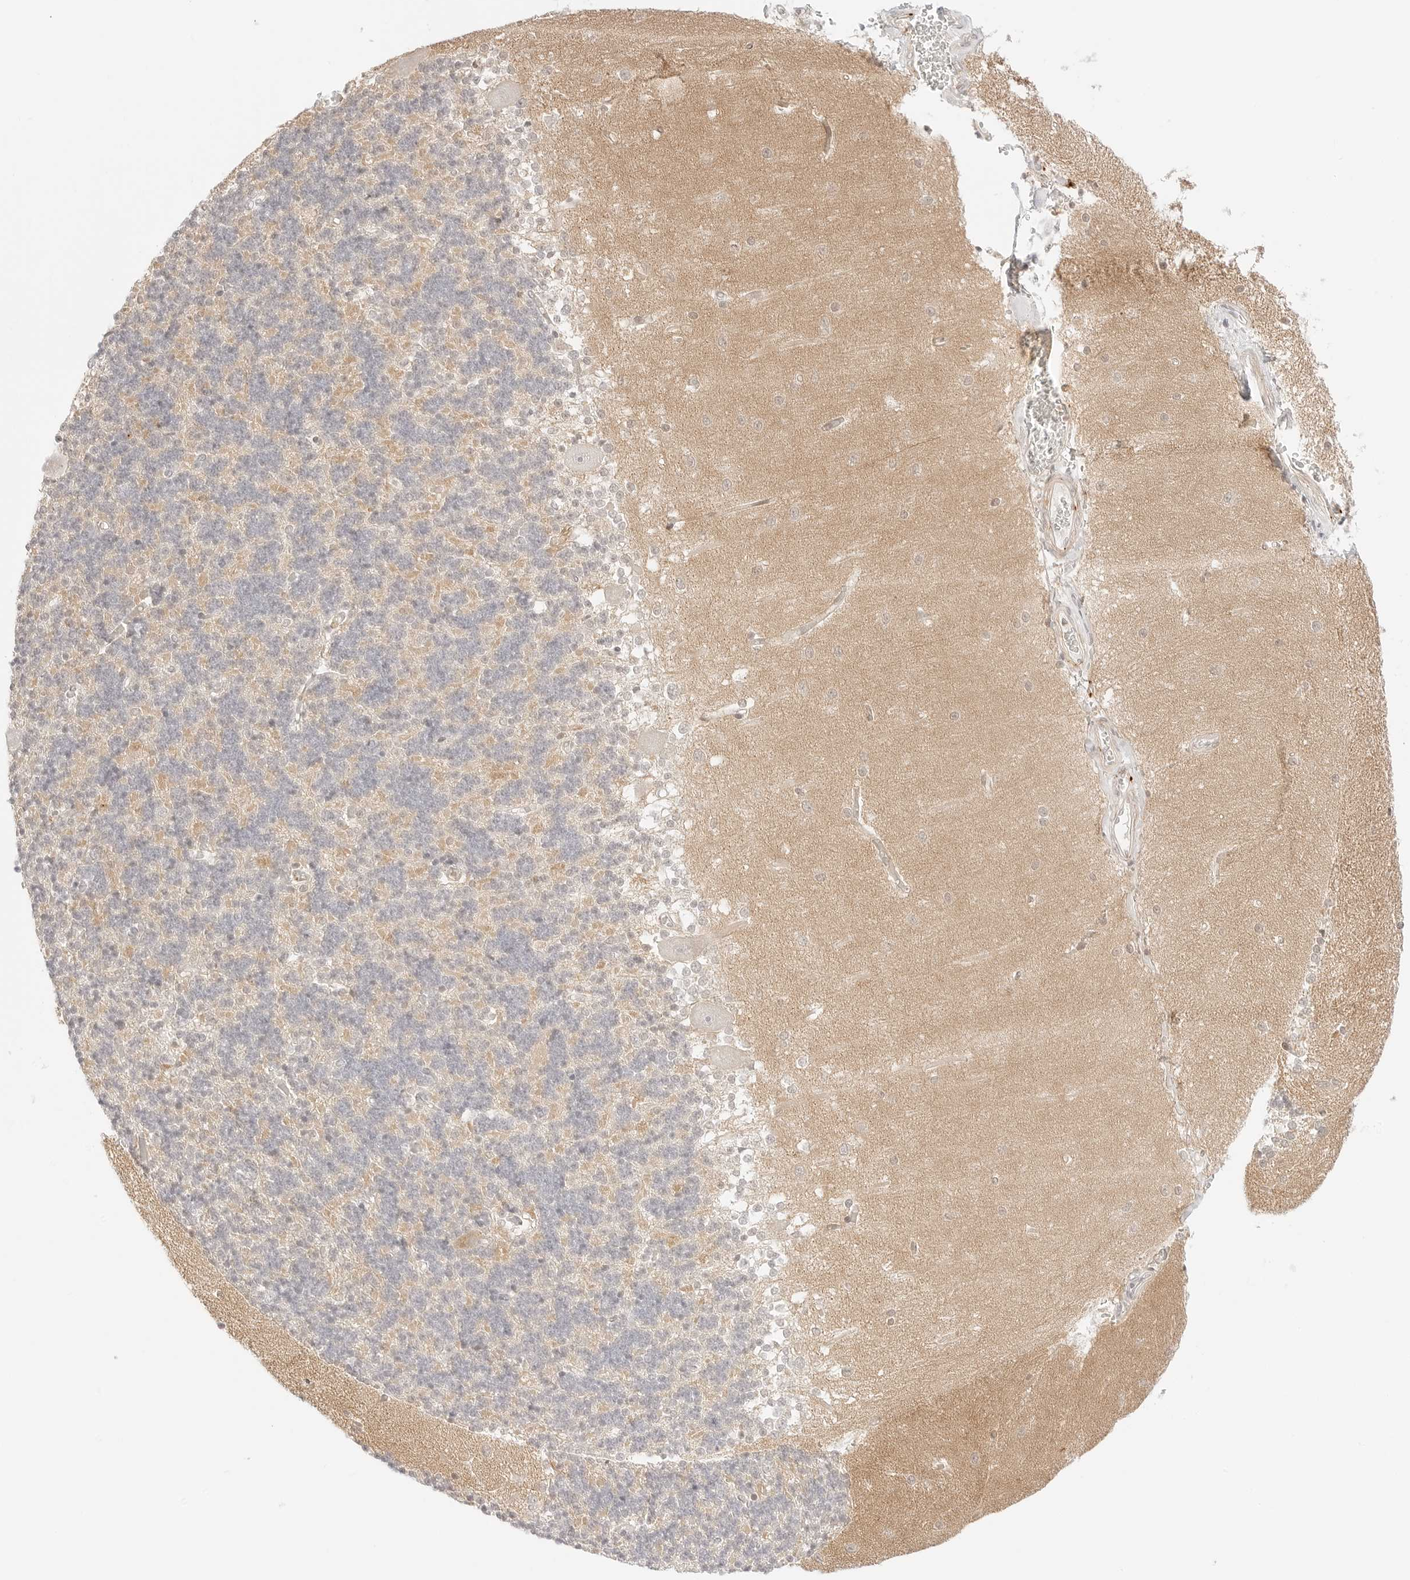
{"staining": {"intensity": "weak", "quantity": "25%-75%", "location": "cytoplasmic/membranous"}, "tissue": "cerebellum", "cell_type": "Cells in granular layer", "image_type": "normal", "snomed": [{"axis": "morphology", "description": "Normal tissue, NOS"}, {"axis": "topography", "description": "Cerebellum"}], "caption": "Immunohistochemistry (IHC) of benign human cerebellum reveals low levels of weak cytoplasmic/membranous expression in about 25%-75% of cells in granular layer. (DAB (3,3'-diaminobenzidine) IHC, brown staining for protein, blue staining for nuclei).", "gene": "GNAS", "patient": {"sex": "male", "age": 37}}